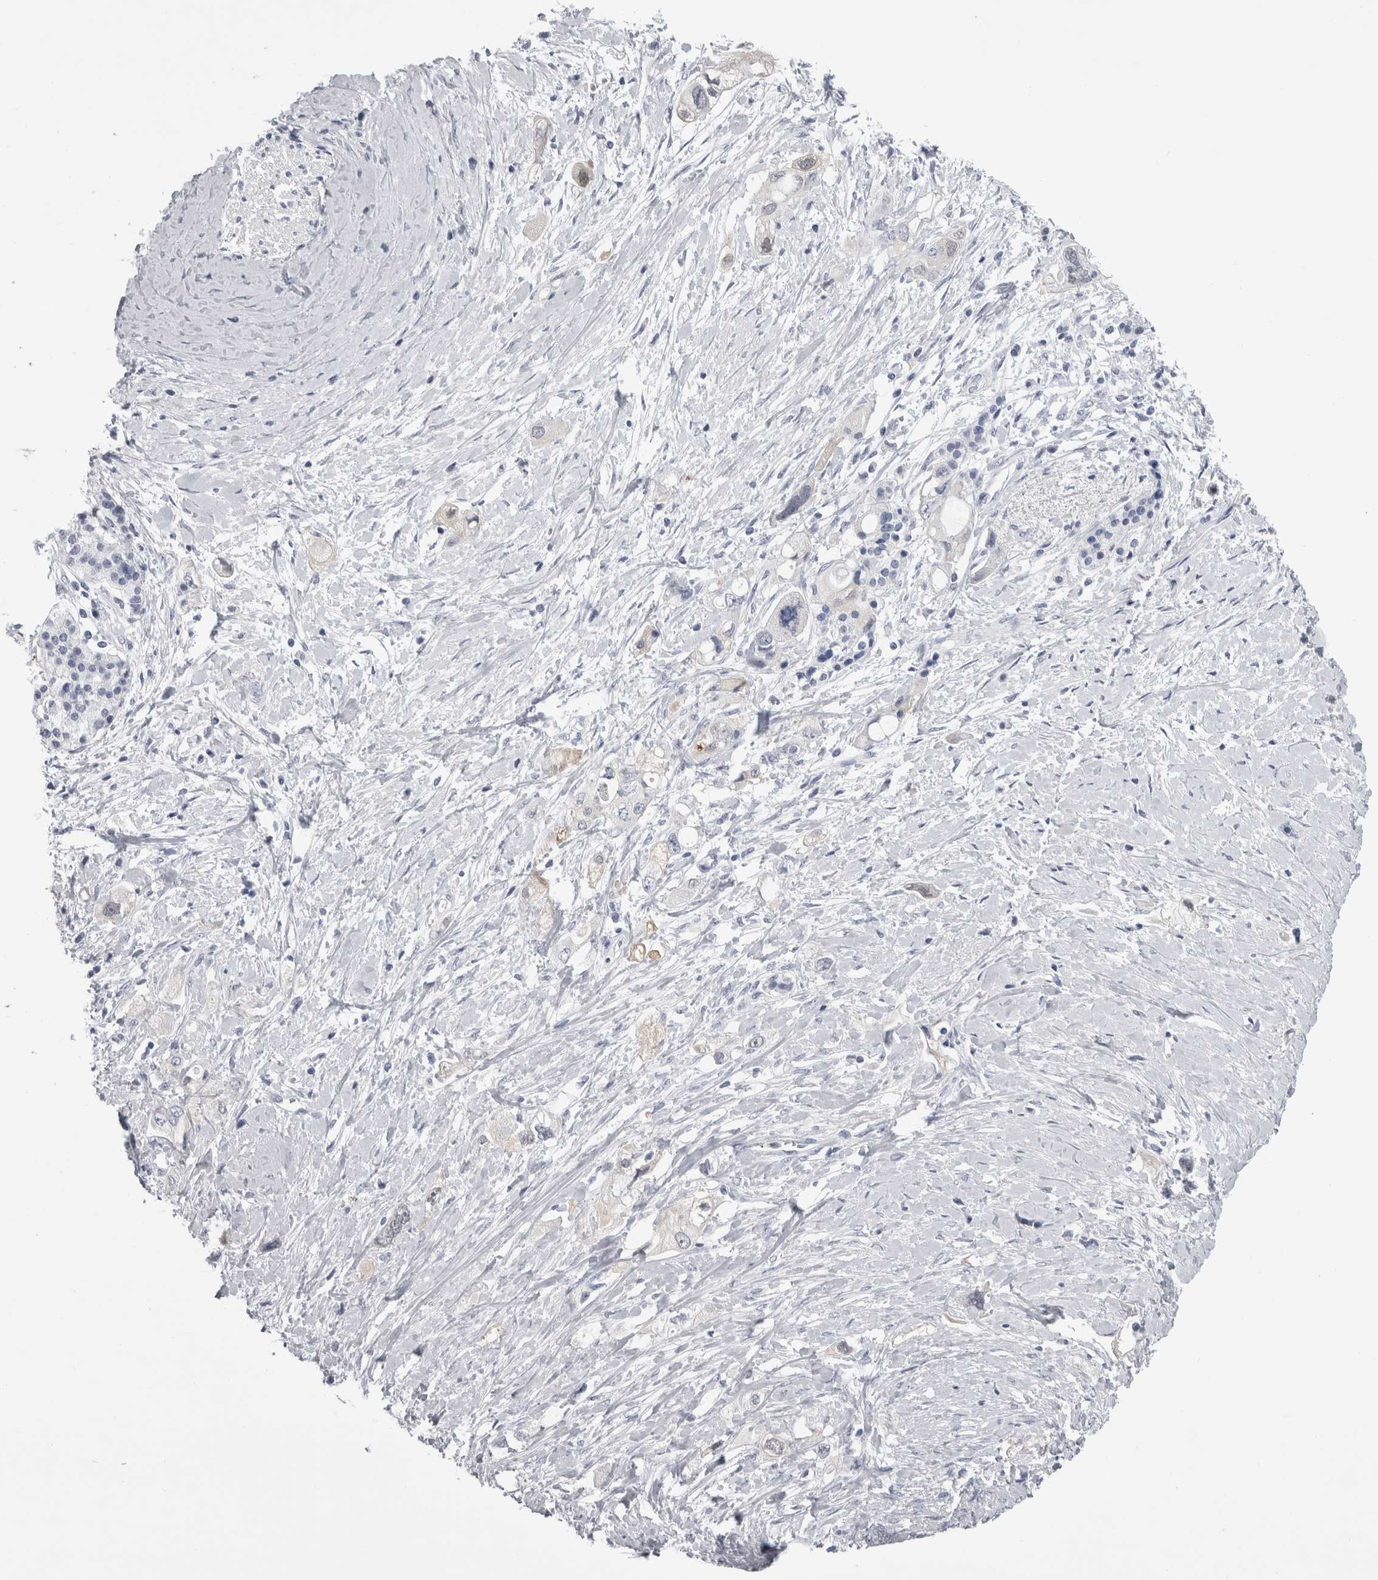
{"staining": {"intensity": "negative", "quantity": "none", "location": "none"}, "tissue": "pancreatic cancer", "cell_type": "Tumor cells", "image_type": "cancer", "snomed": [{"axis": "morphology", "description": "Adenocarcinoma, NOS"}, {"axis": "topography", "description": "Pancreas"}], "caption": "High magnification brightfield microscopy of pancreatic cancer stained with DAB (brown) and counterstained with hematoxylin (blue): tumor cells show no significant positivity.", "gene": "ALDH8A1", "patient": {"sex": "female", "age": 56}}